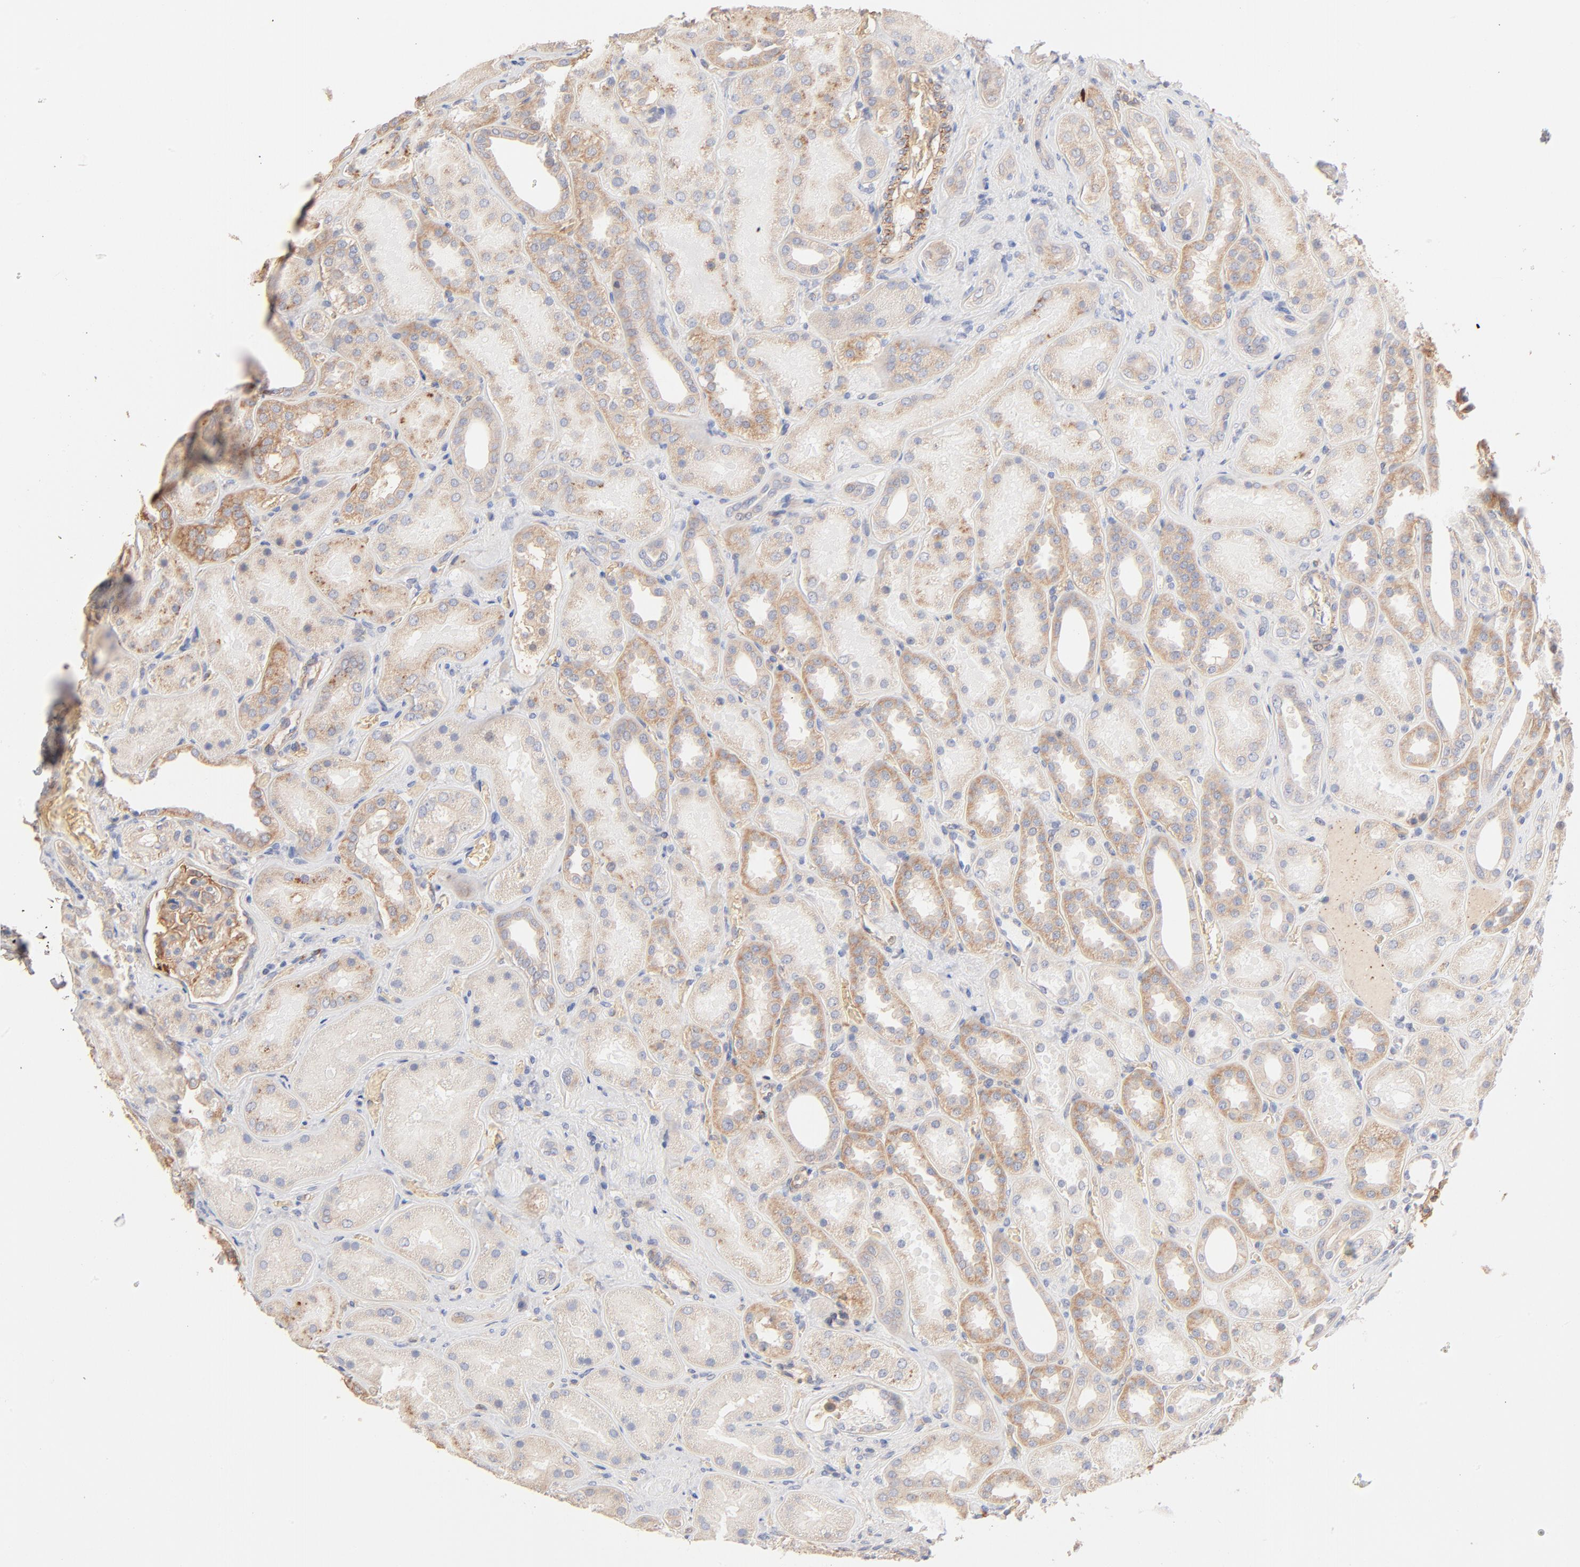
{"staining": {"intensity": "weak", "quantity": ">75%", "location": "cytoplasmic/membranous"}, "tissue": "kidney", "cell_type": "Cells in glomeruli", "image_type": "normal", "snomed": [{"axis": "morphology", "description": "Normal tissue, NOS"}, {"axis": "topography", "description": "Kidney"}], "caption": "An IHC histopathology image of normal tissue is shown. Protein staining in brown labels weak cytoplasmic/membranous positivity in kidney within cells in glomeruli.", "gene": "SPTB", "patient": {"sex": "male", "age": 28}}